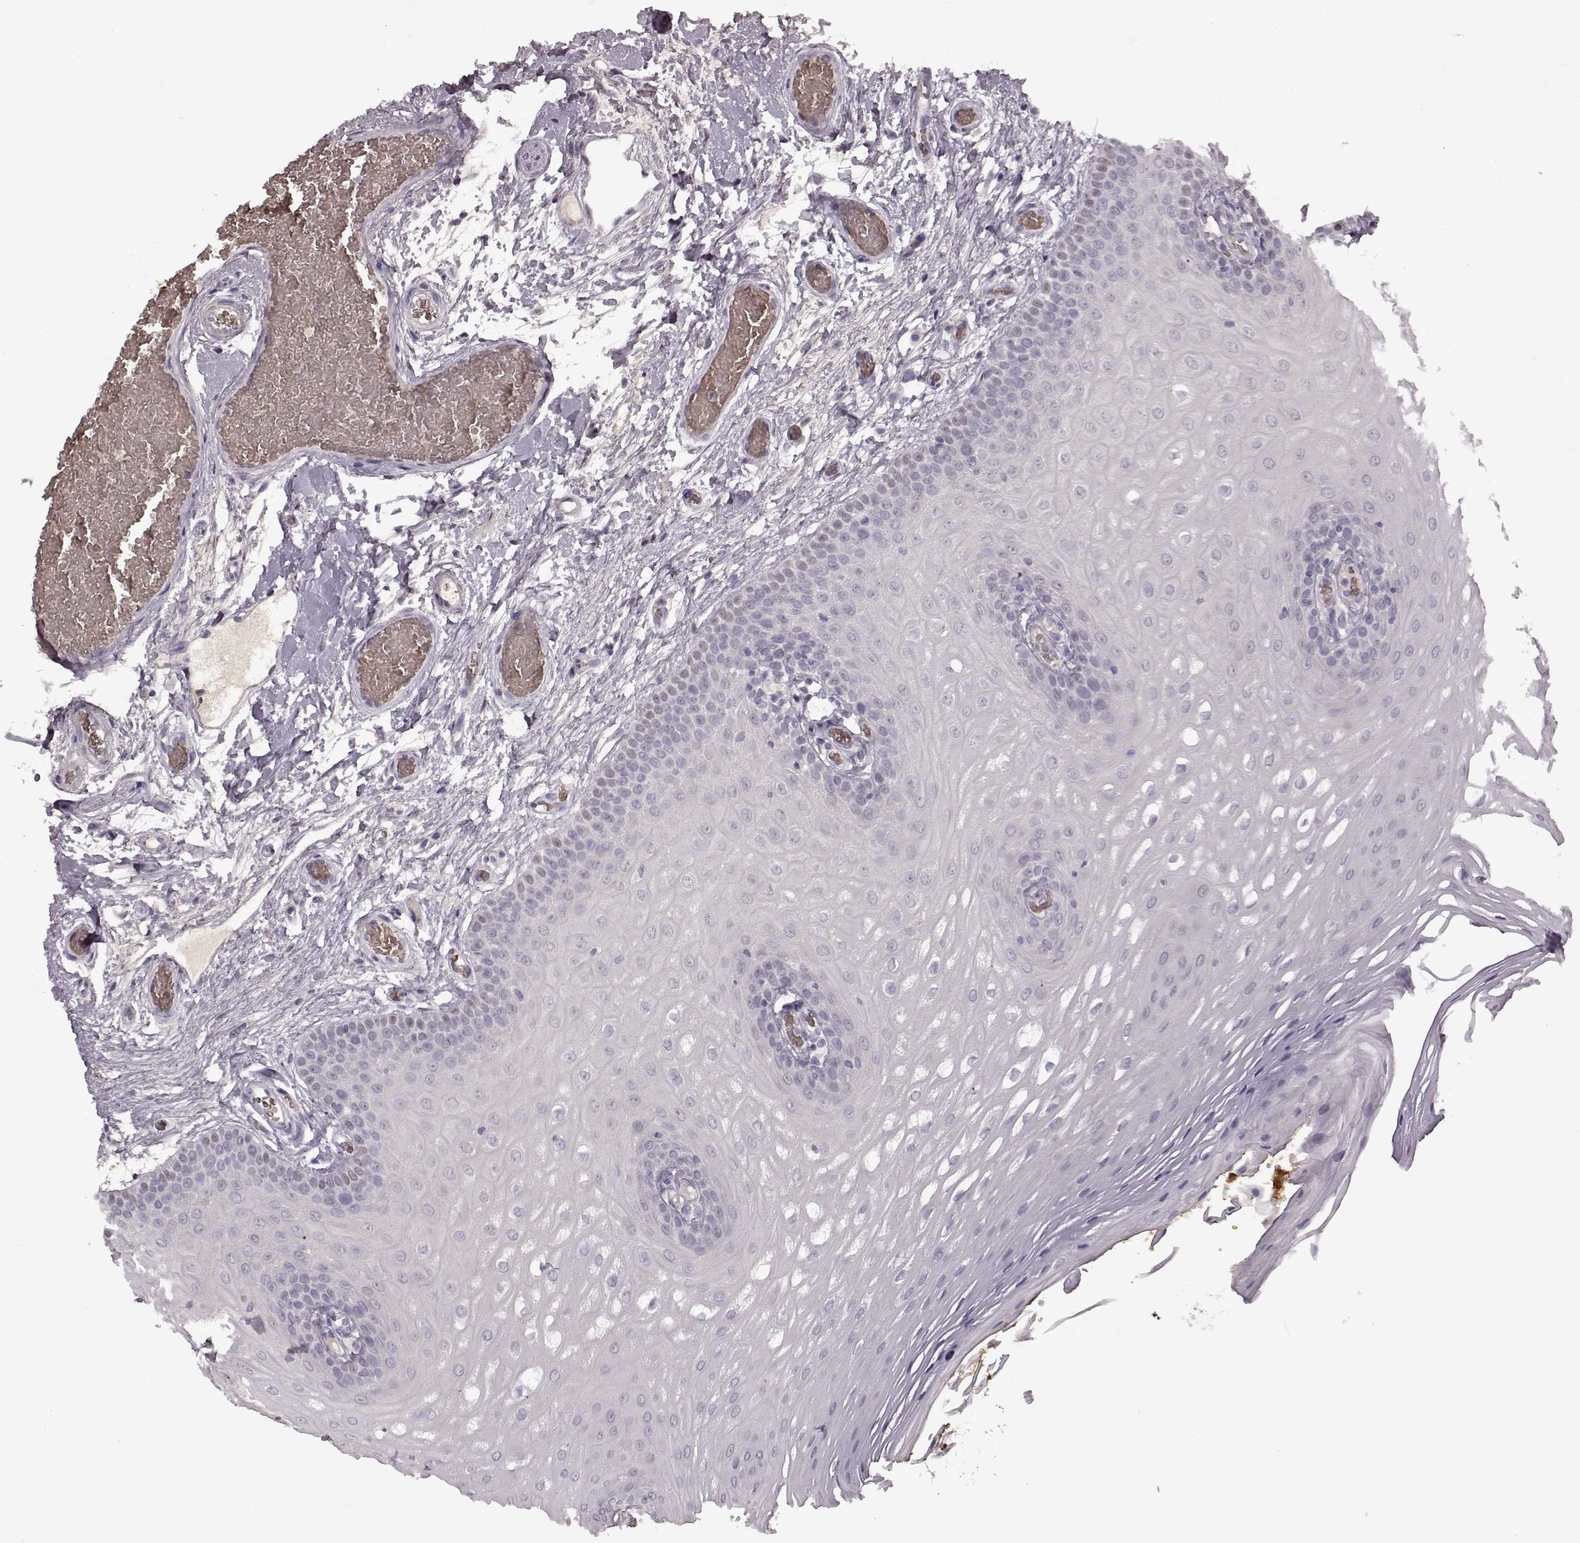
{"staining": {"intensity": "negative", "quantity": "none", "location": "none"}, "tissue": "oral mucosa", "cell_type": "Squamous epithelial cells", "image_type": "normal", "snomed": [{"axis": "morphology", "description": "Normal tissue, NOS"}, {"axis": "morphology", "description": "Squamous cell carcinoma, NOS"}, {"axis": "topography", "description": "Oral tissue"}, {"axis": "topography", "description": "Head-Neck"}], "caption": "This photomicrograph is of unremarkable oral mucosa stained with IHC to label a protein in brown with the nuclei are counter-stained blue. There is no expression in squamous epithelial cells. The staining is performed using DAB brown chromogen with nuclei counter-stained in using hematoxylin.", "gene": "CNGA3", "patient": {"sex": "male", "age": 78}}